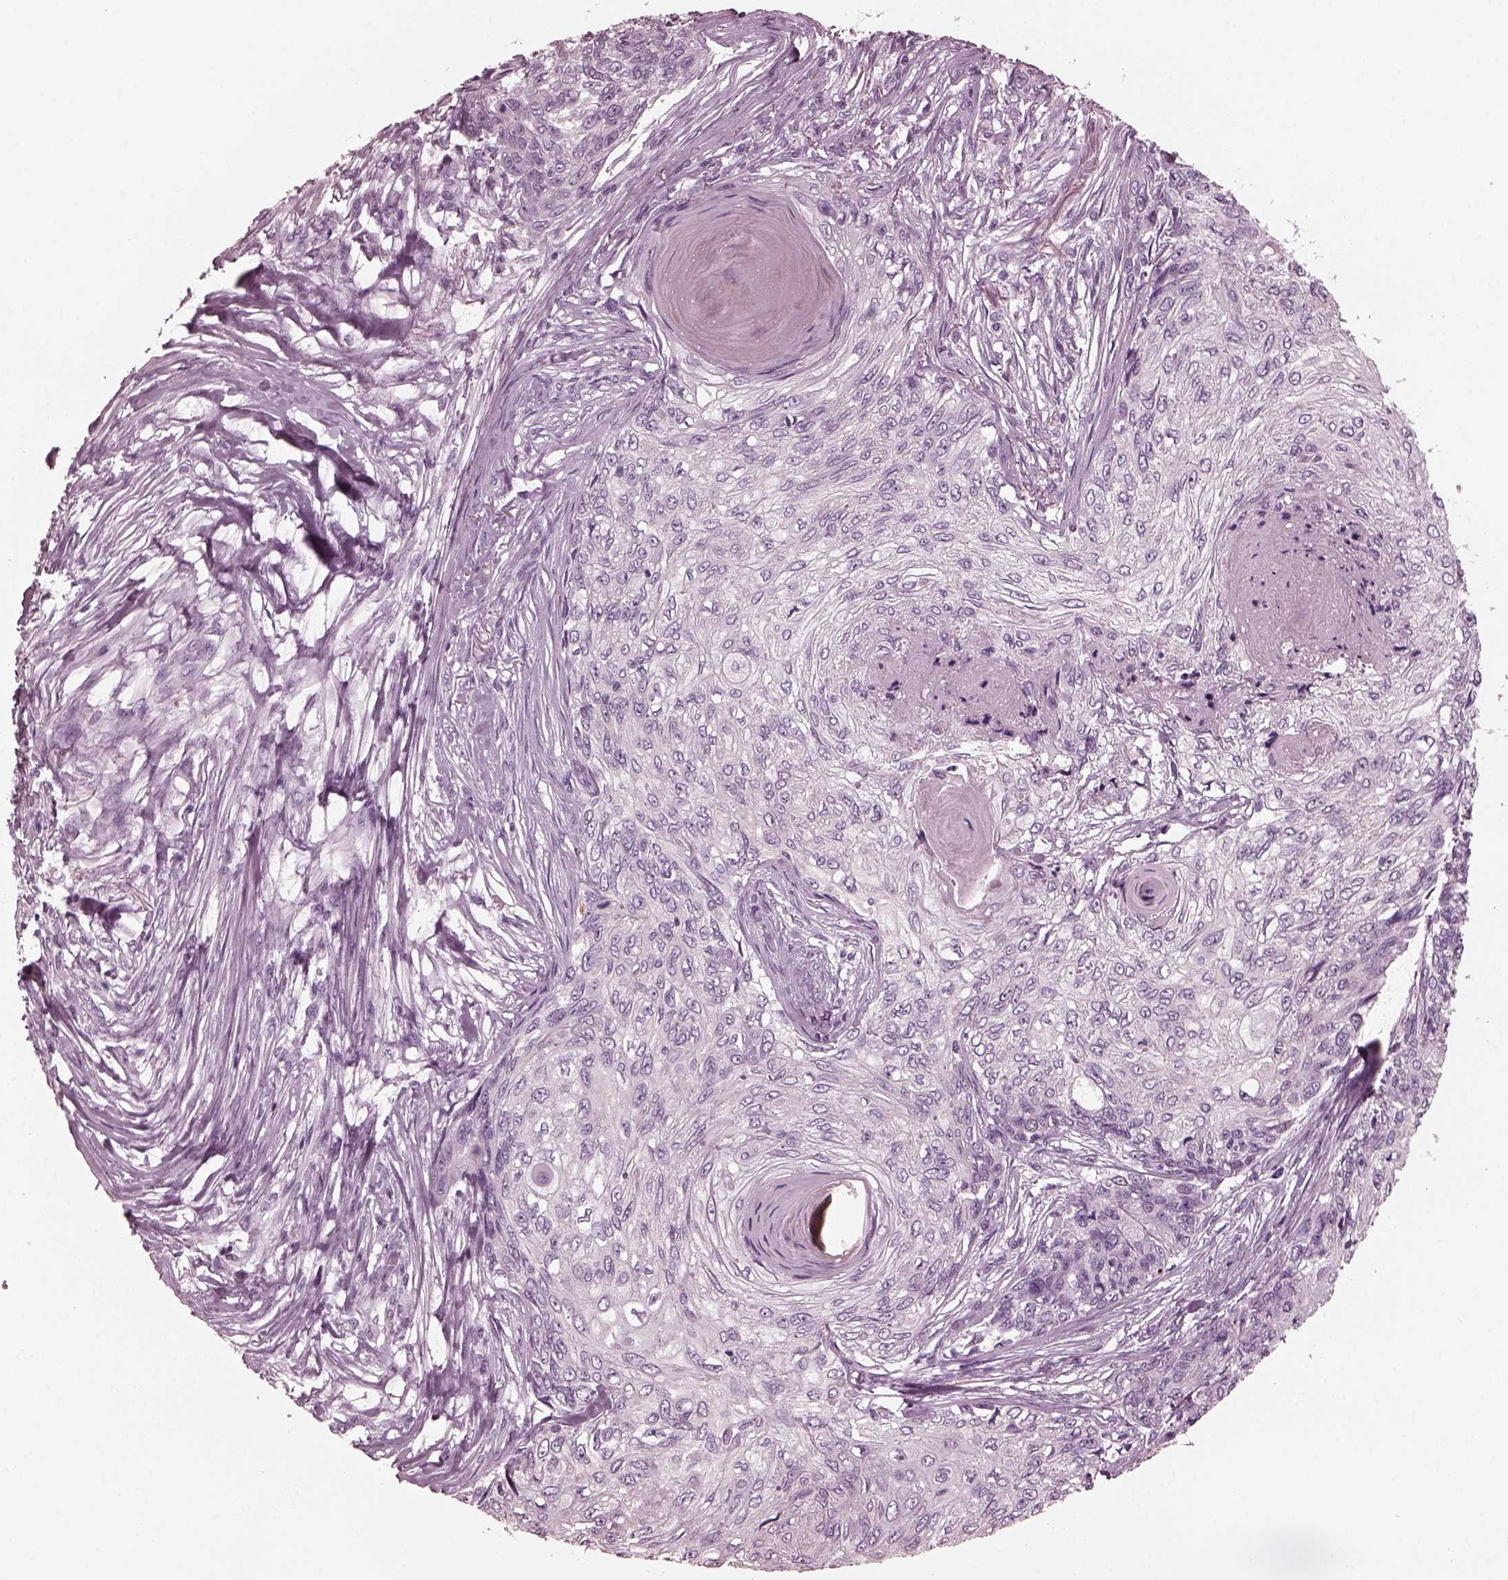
{"staining": {"intensity": "negative", "quantity": "none", "location": "none"}, "tissue": "skin cancer", "cell_type": "Tumor cells", "image_type": "cancer", "snomed": [{"axis": "morphology", "description": "Squamous cell carcinoma, NOS"}, {"axis": "topography", "description": "Skin"}], "caption": "Image shows no significant protein expression in tumor cells of skin squamous cell carcinoma. (Stains: DAB IHC with hematoxylin counter stain, Microscopy: brightfield microscopy at high magnification).", "gene": "GRM6", "patient": {"sex": "male", "age": 92}}